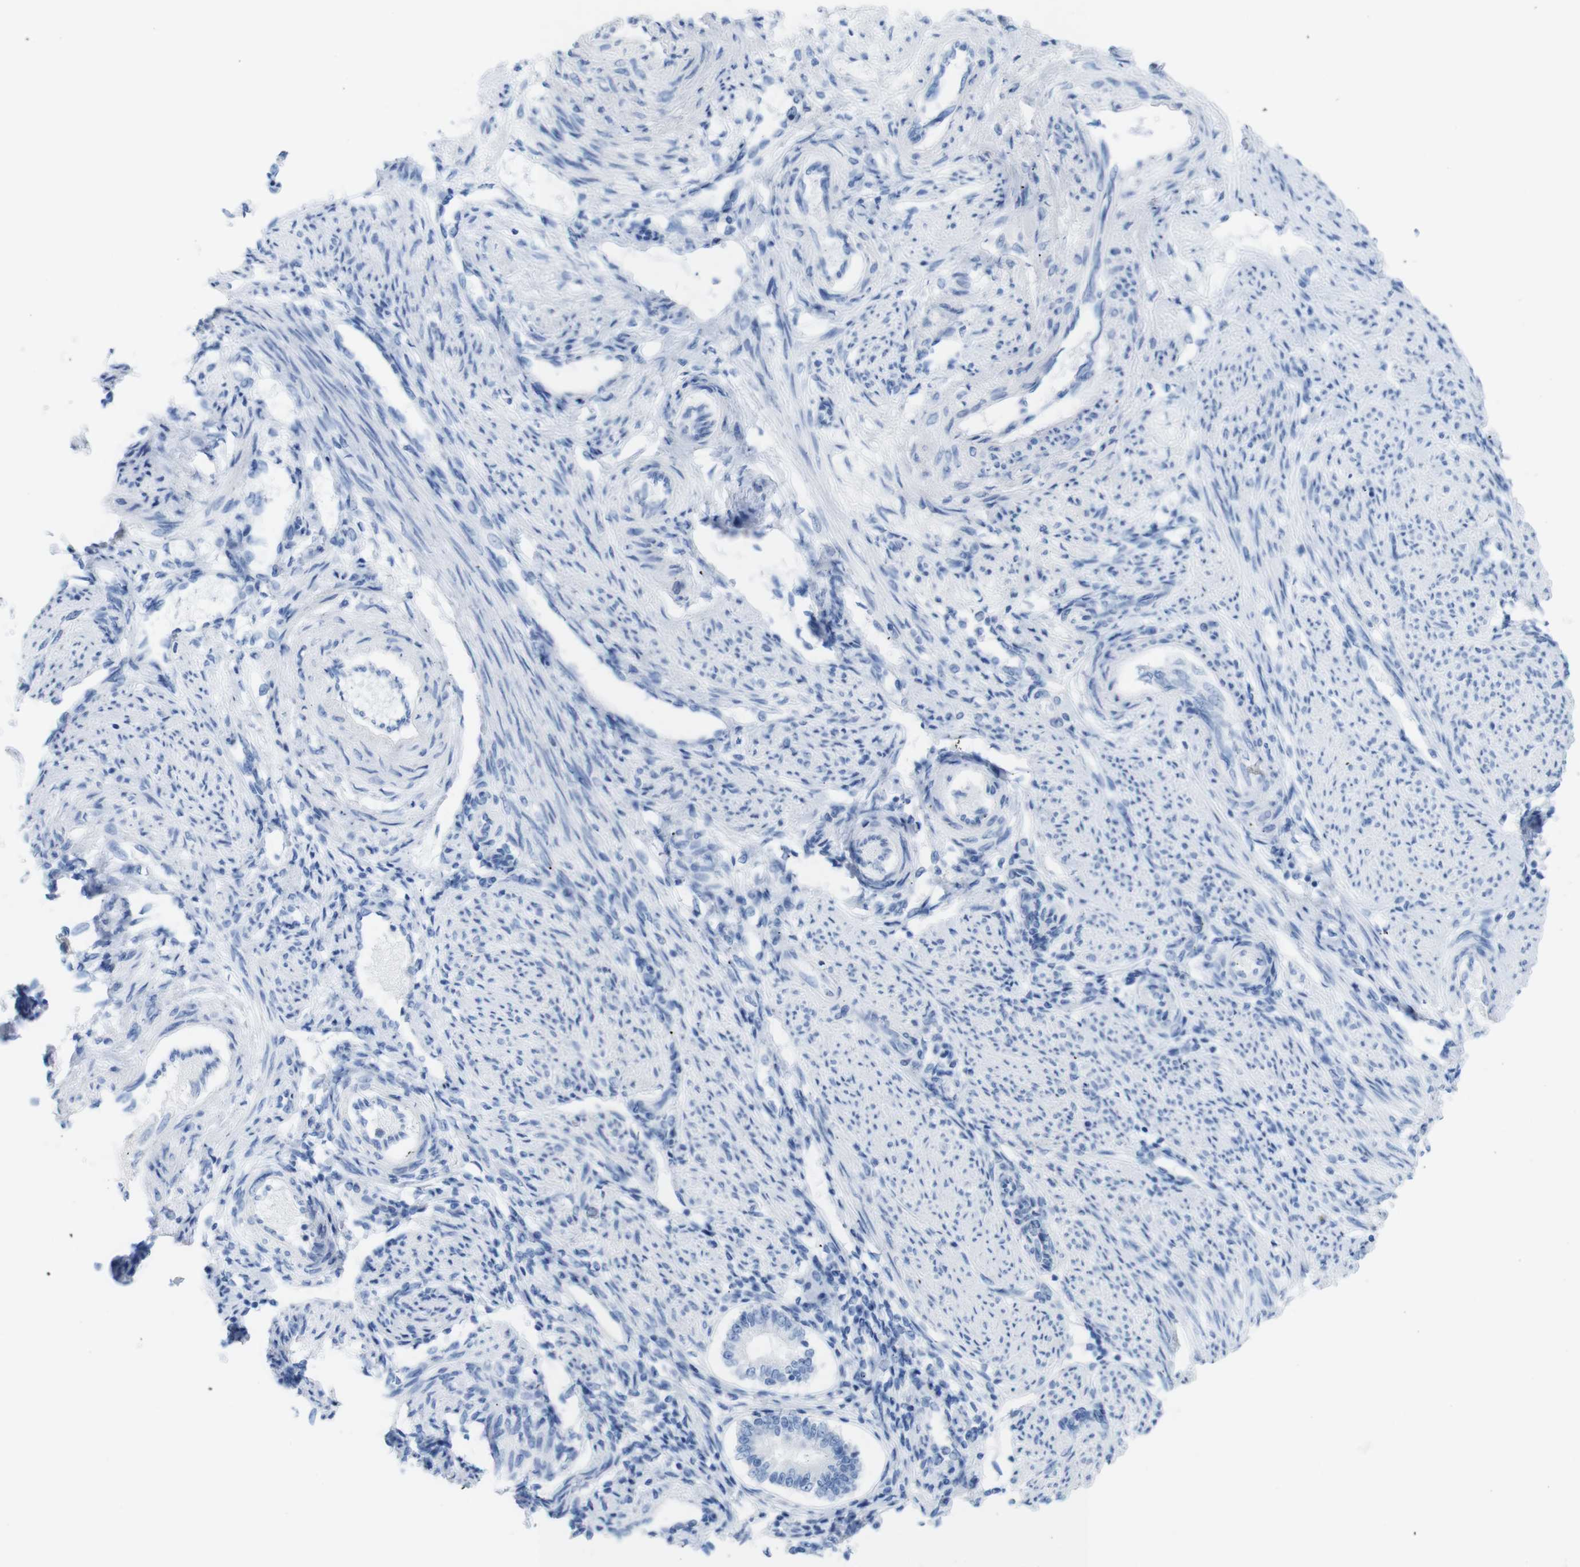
{"staining": {"intensity": "negative", "quantity": "none", "location": "none"}, "tissue": "endometrium", "cell_type": "Cells in endometrial stroma", "image_type": "normal", "snomed": [{"axis": "morphology", "description": "Normal tissue, NOS"}, {"axis": "topography", "description": "Endometrium"}], "caption": "A histopathology image of human endometrium is negative for staining in cells in endometrial stroma. Nuclei are stained in blue.", "gene": "MYH7", "patient": {"sex": "female", "age": 42}}